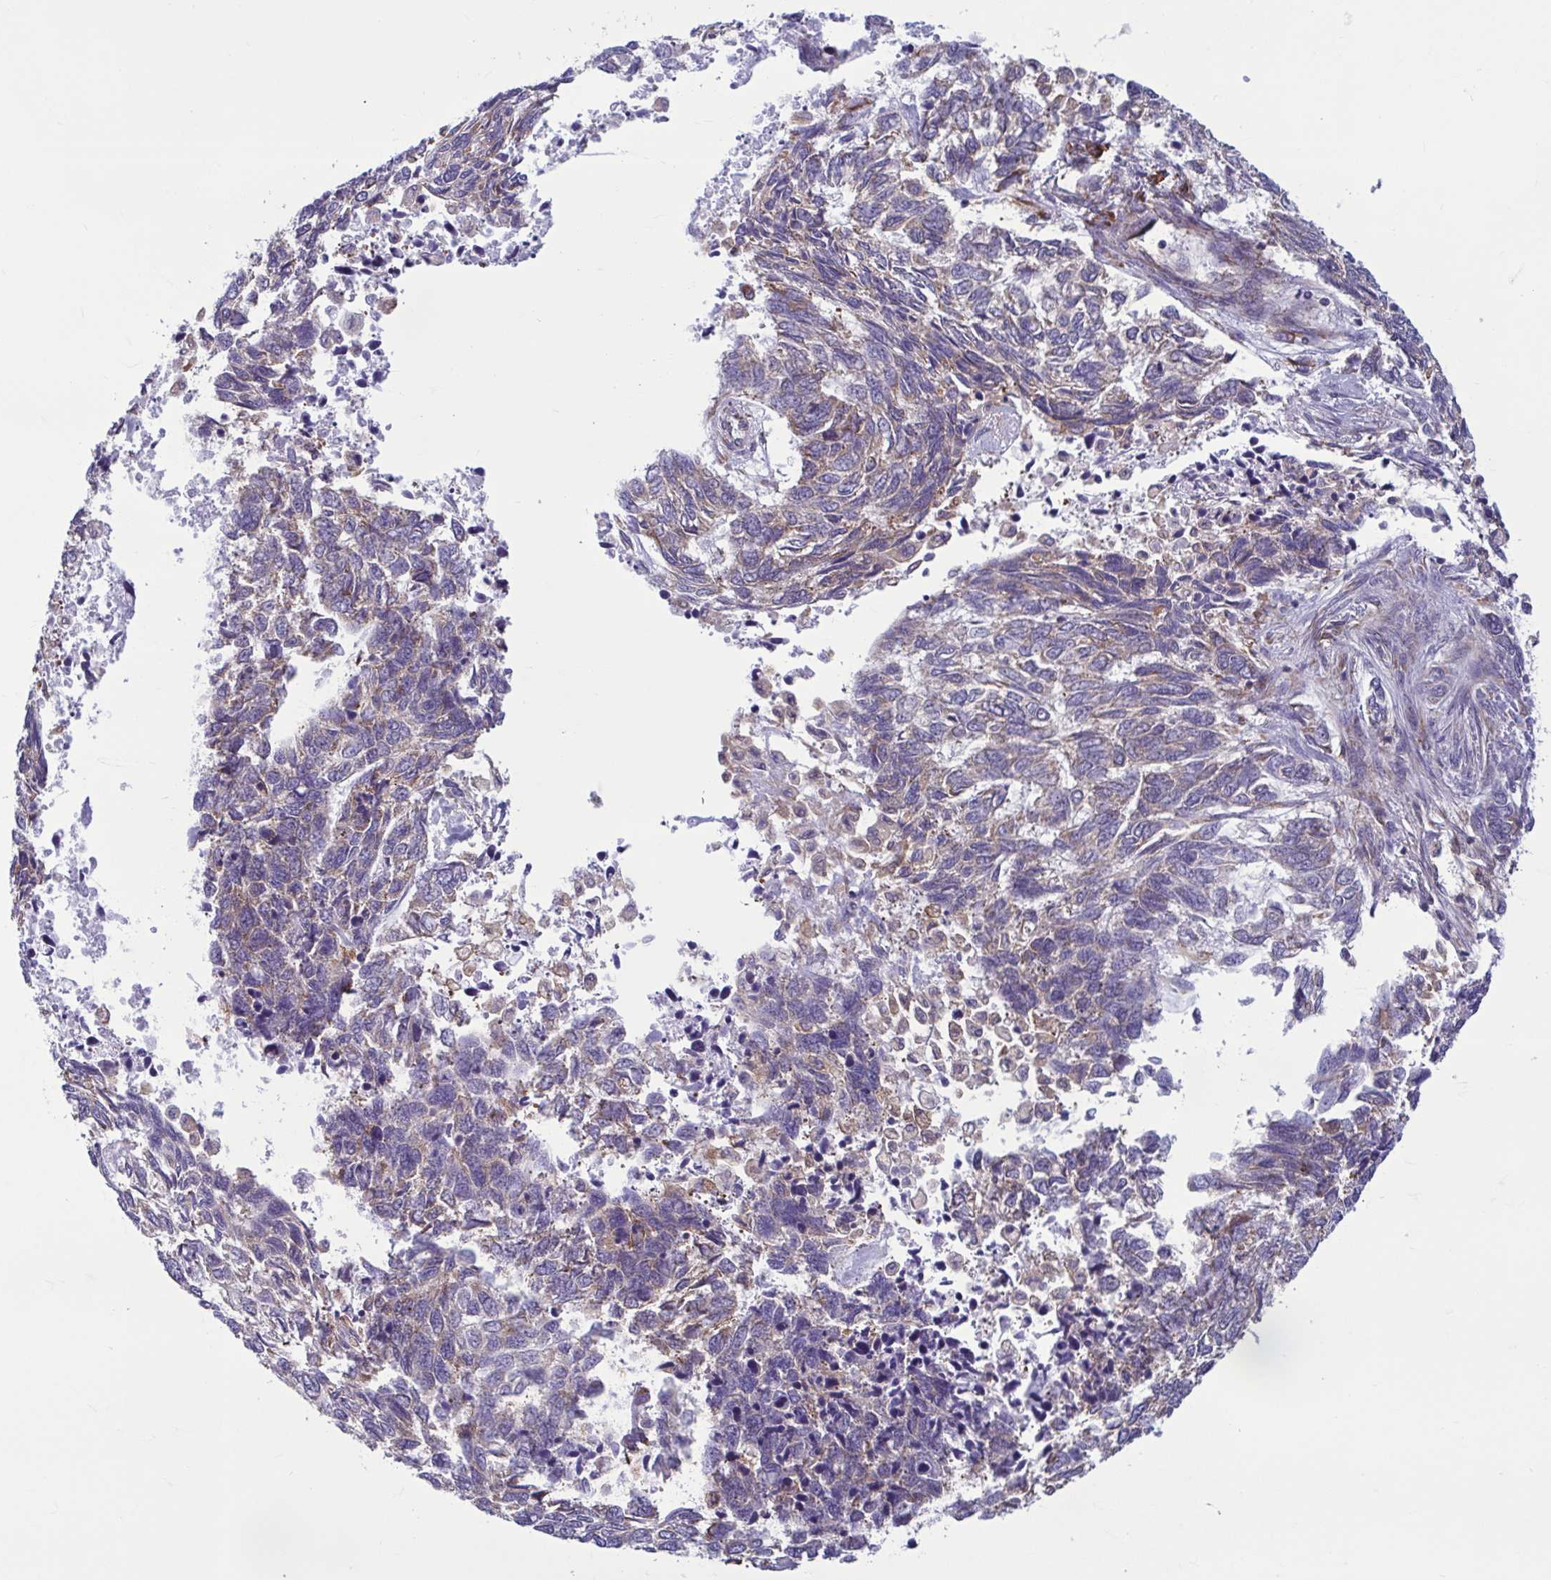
{"staining": {"intensity": "weak", "quantity": "<25%", "location": "cytoplasmic/membranous"}, "tissue": "skin cancer", "cell_type": "Tumor cells", "image_type": "cancer", "snomed": [{"axis": "morphology", "description": "Basal cell carcinoma"}, {"axis": "topography", "description": "Skin"}], "caption": "Immunohistochemical staining of basal cell carcinoma (skin) exhibits no significant expression in tumor cells.", "gene": "RPS16", "patient": {"sex": "female", "age": 65}}